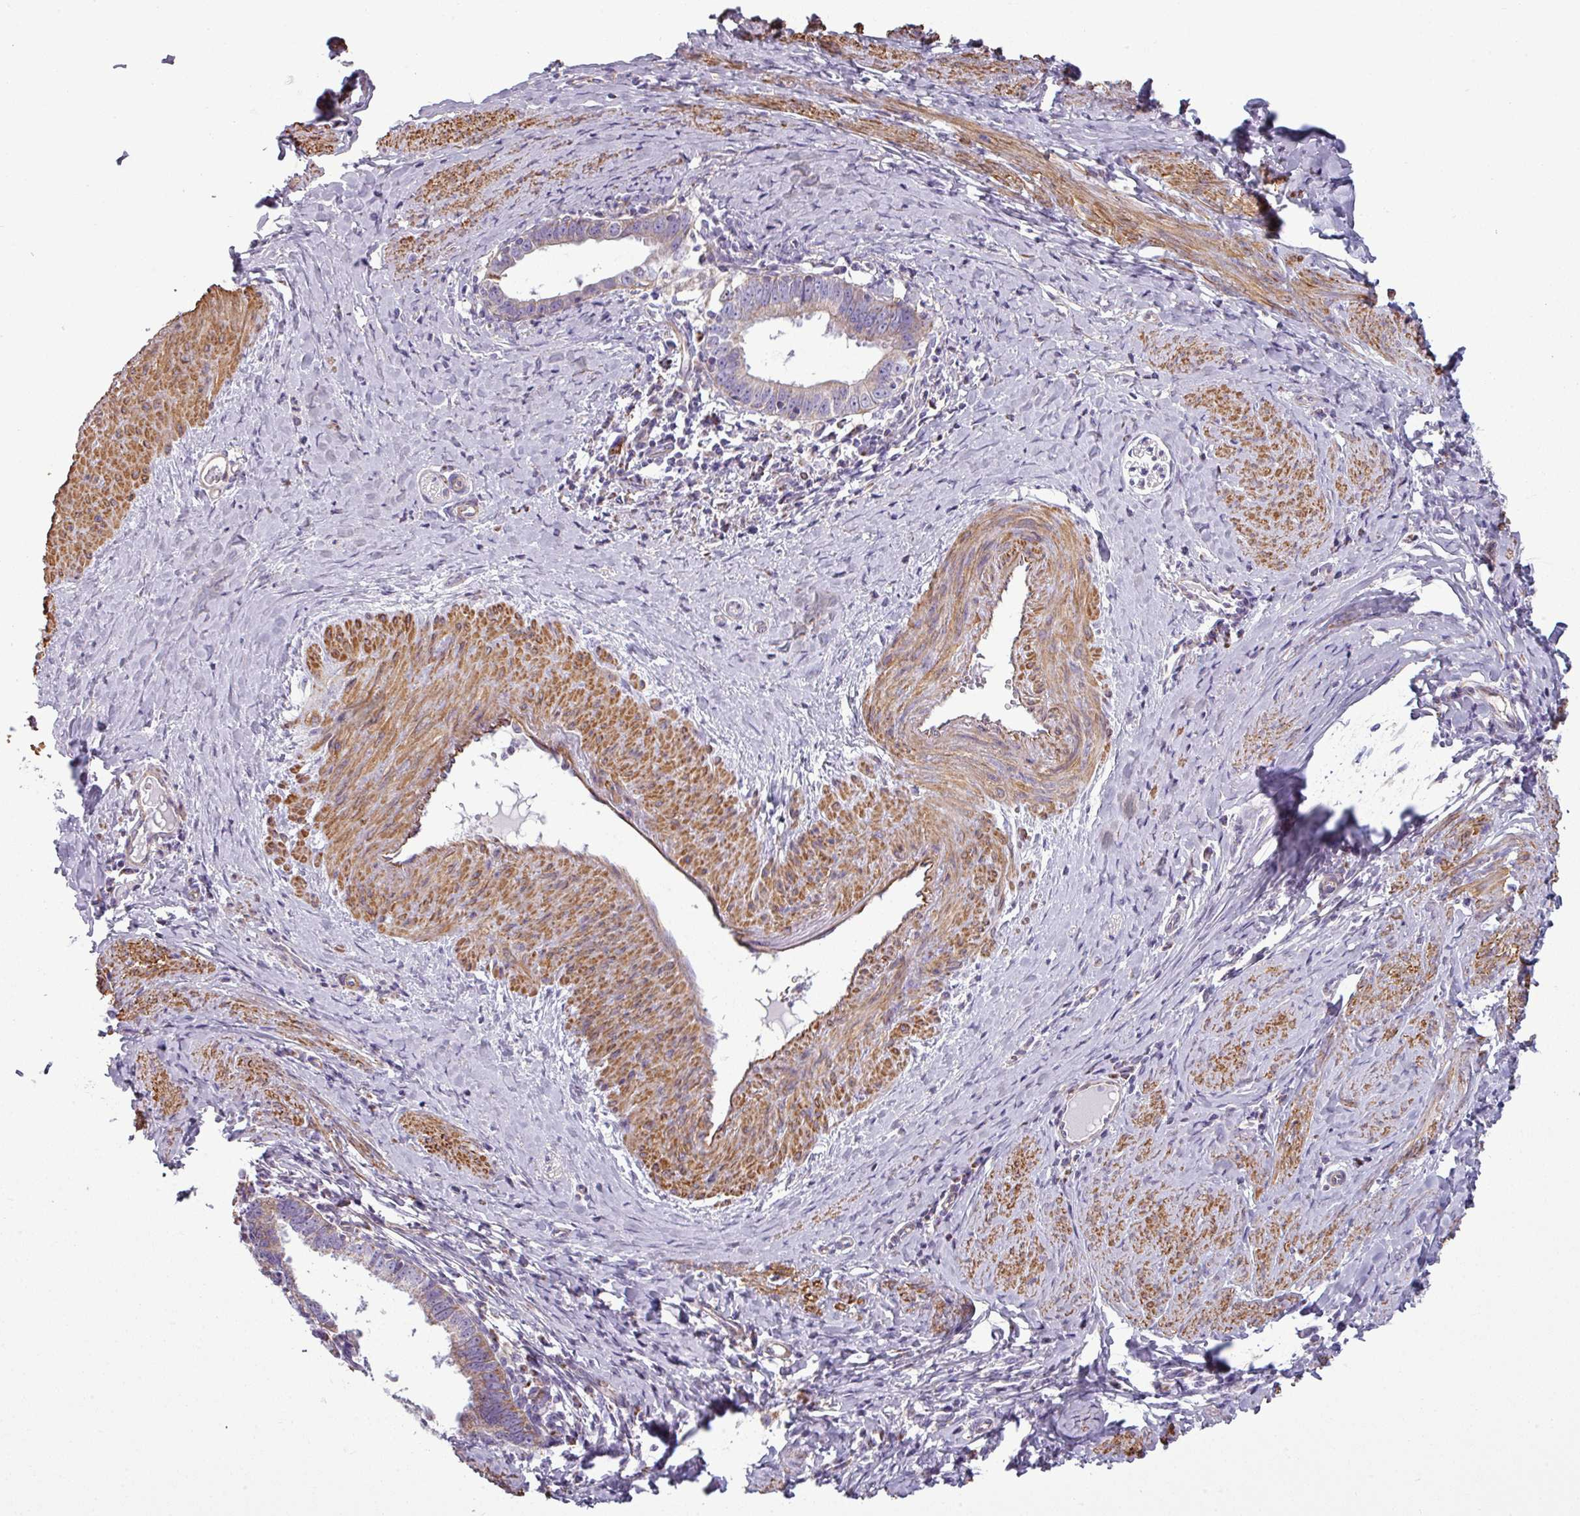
{"staining": {"intensity": "weak", "quantity": ">75%", "location": "cytoplasmic/membranous"}, "tissue": "cervical cancer", "cell_type": "Tumor cells", "image_type": "cancer", "snomed": [{"axis": "morphology", "description": "Adenocarcinoma, NOS"}, {"axis": "topography", "description": "Cervix"}], "caption": "DAB (3,3'-diaminobenzidine) immunohistochemical staining of human cervical cancer (adenocarcinoma) shows weak cytoplasmic/membranous protein positivity in approximately >75% of tumor cells.", "gene": "BTN2A2", "patient": {"sex": "female", "age": 36}}